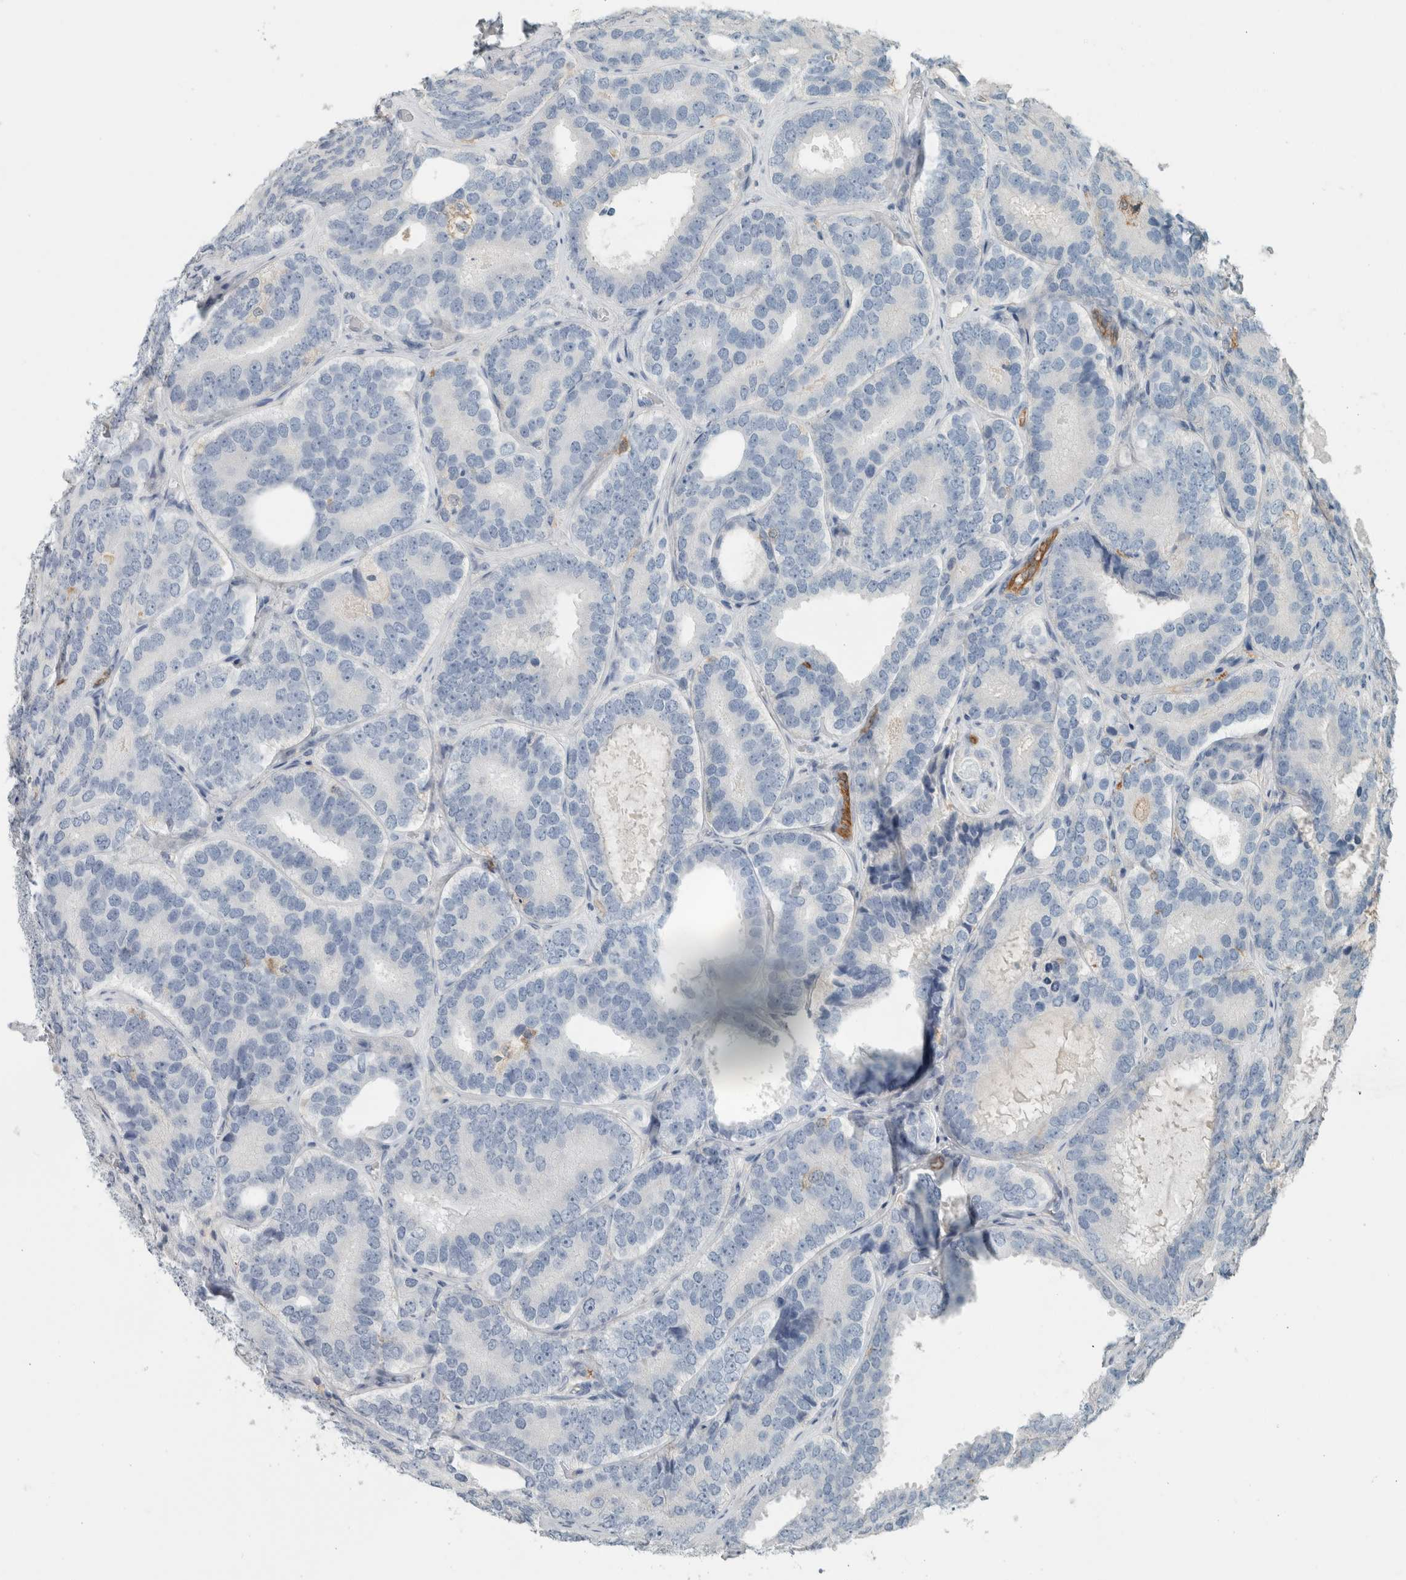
{"staining": {"intensity": "negative", "quantity": "none", "location": "none"}, "tissue": "prostate cancer", "cell_type": "Tumor cells", "image_type": "cancer", "snomed": [{"axis": "morphology", "description": "Adenocarcinoma, High grade"}, {"axis": "topography", "description": "Prostate"}], "caption": "Protein analysis of prostate high-grade adenocarcinoma demonstrates no significant expression in tumor cells.", "gene": "SCIN", "patient": {"sex": "male", "age": 56}}